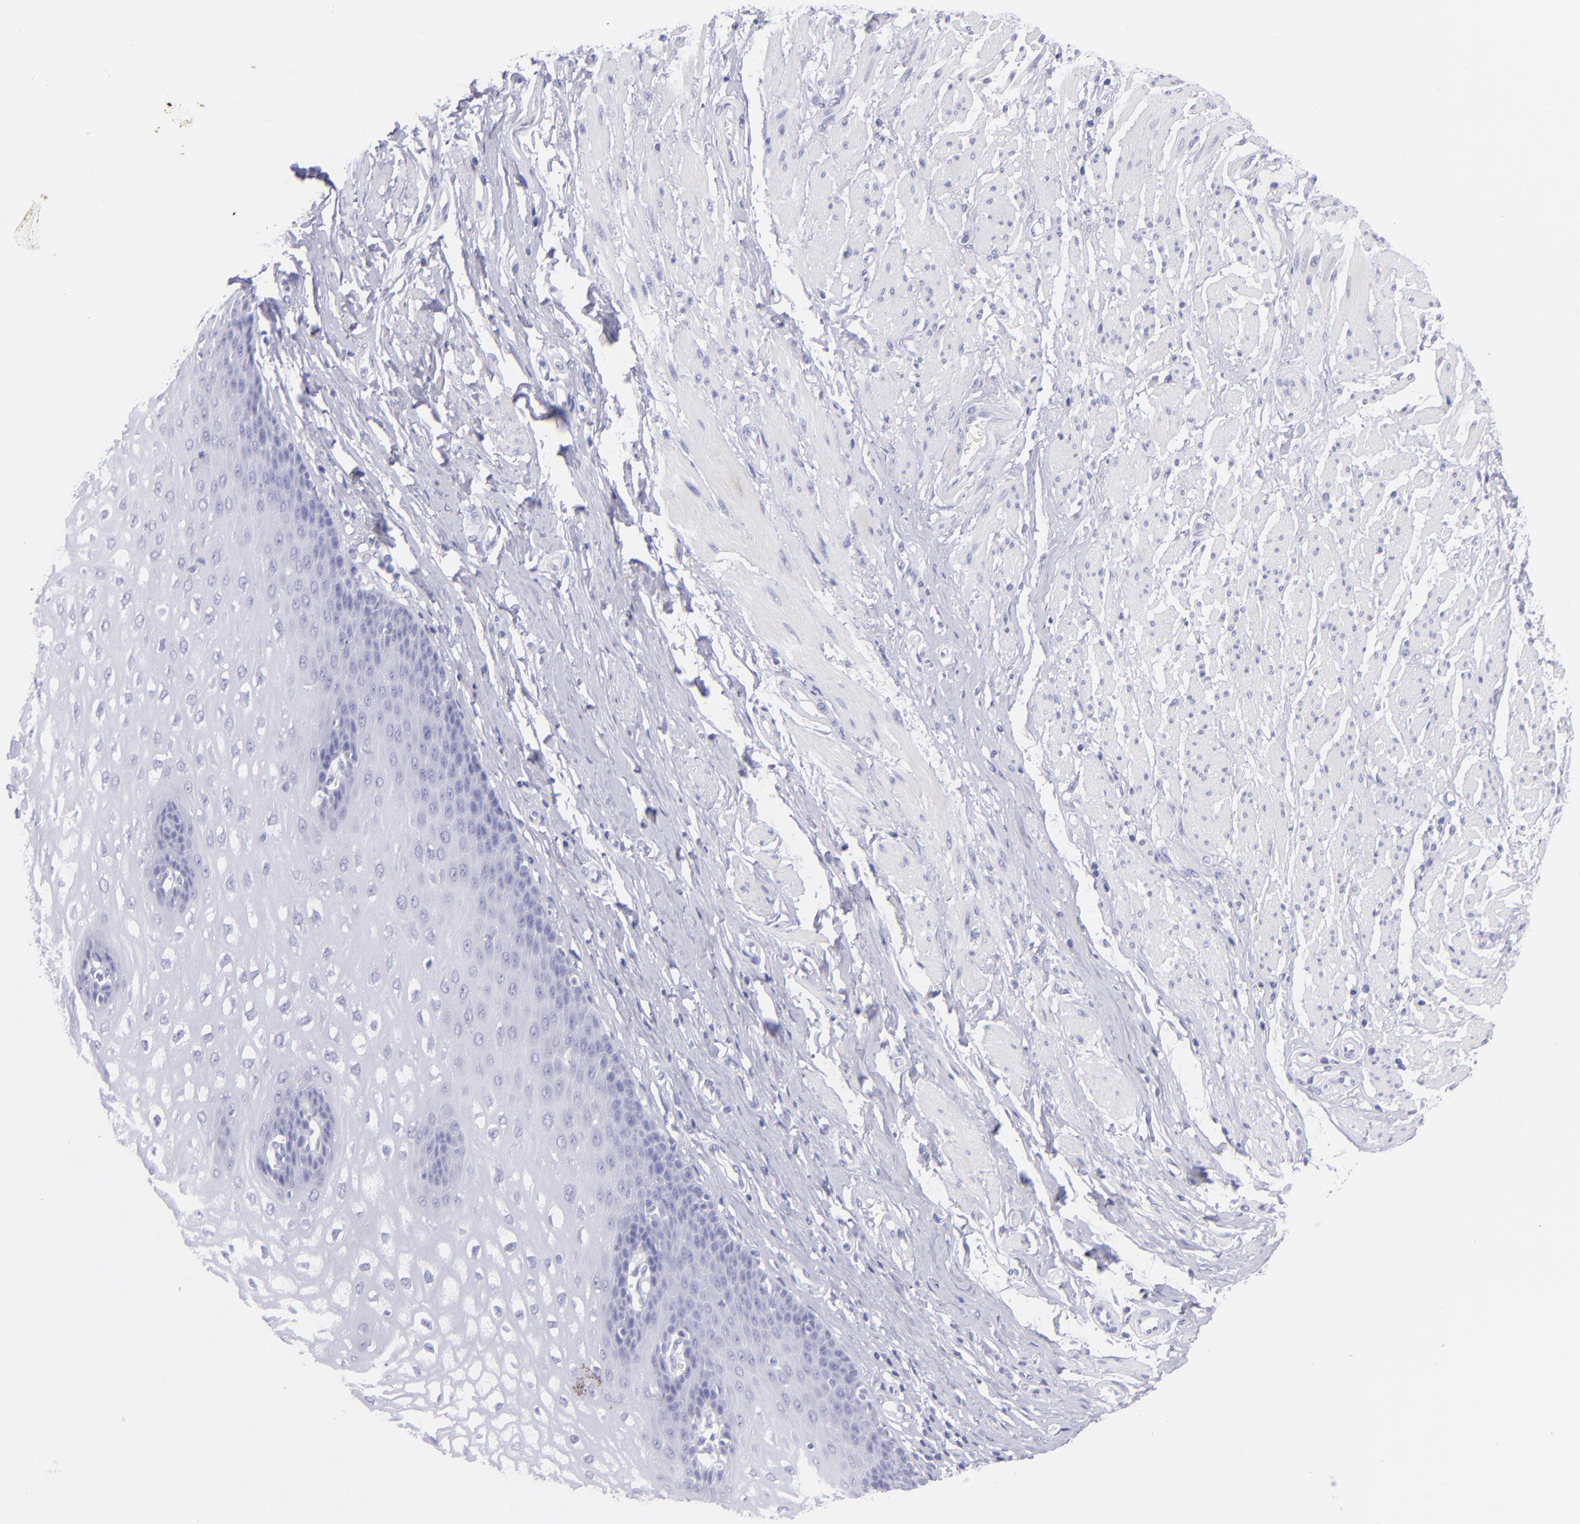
{"staining": {"intensity": "negative", "quantity": "none", "location": "none"}, "tissue": "esophagus", "cell_type": "Squamous epithelial cells", "image_type": "normal", "snomed": [{"axis": "morphology", "description": "Normal tissue, NOS"}, {"axis": "topography", "description": "Esophagus"}], "caption": "The photomicrograph shows no staining of squamous epithelial cells in unremarkable esophagus. The staining was performed using DAB to visualize the protein expression in brown, while the nuclei were stained in blue with hematoxylin (Magnification: 20x).", "gene": "PIP", "patient": {"sex": "male", "age": 70}}